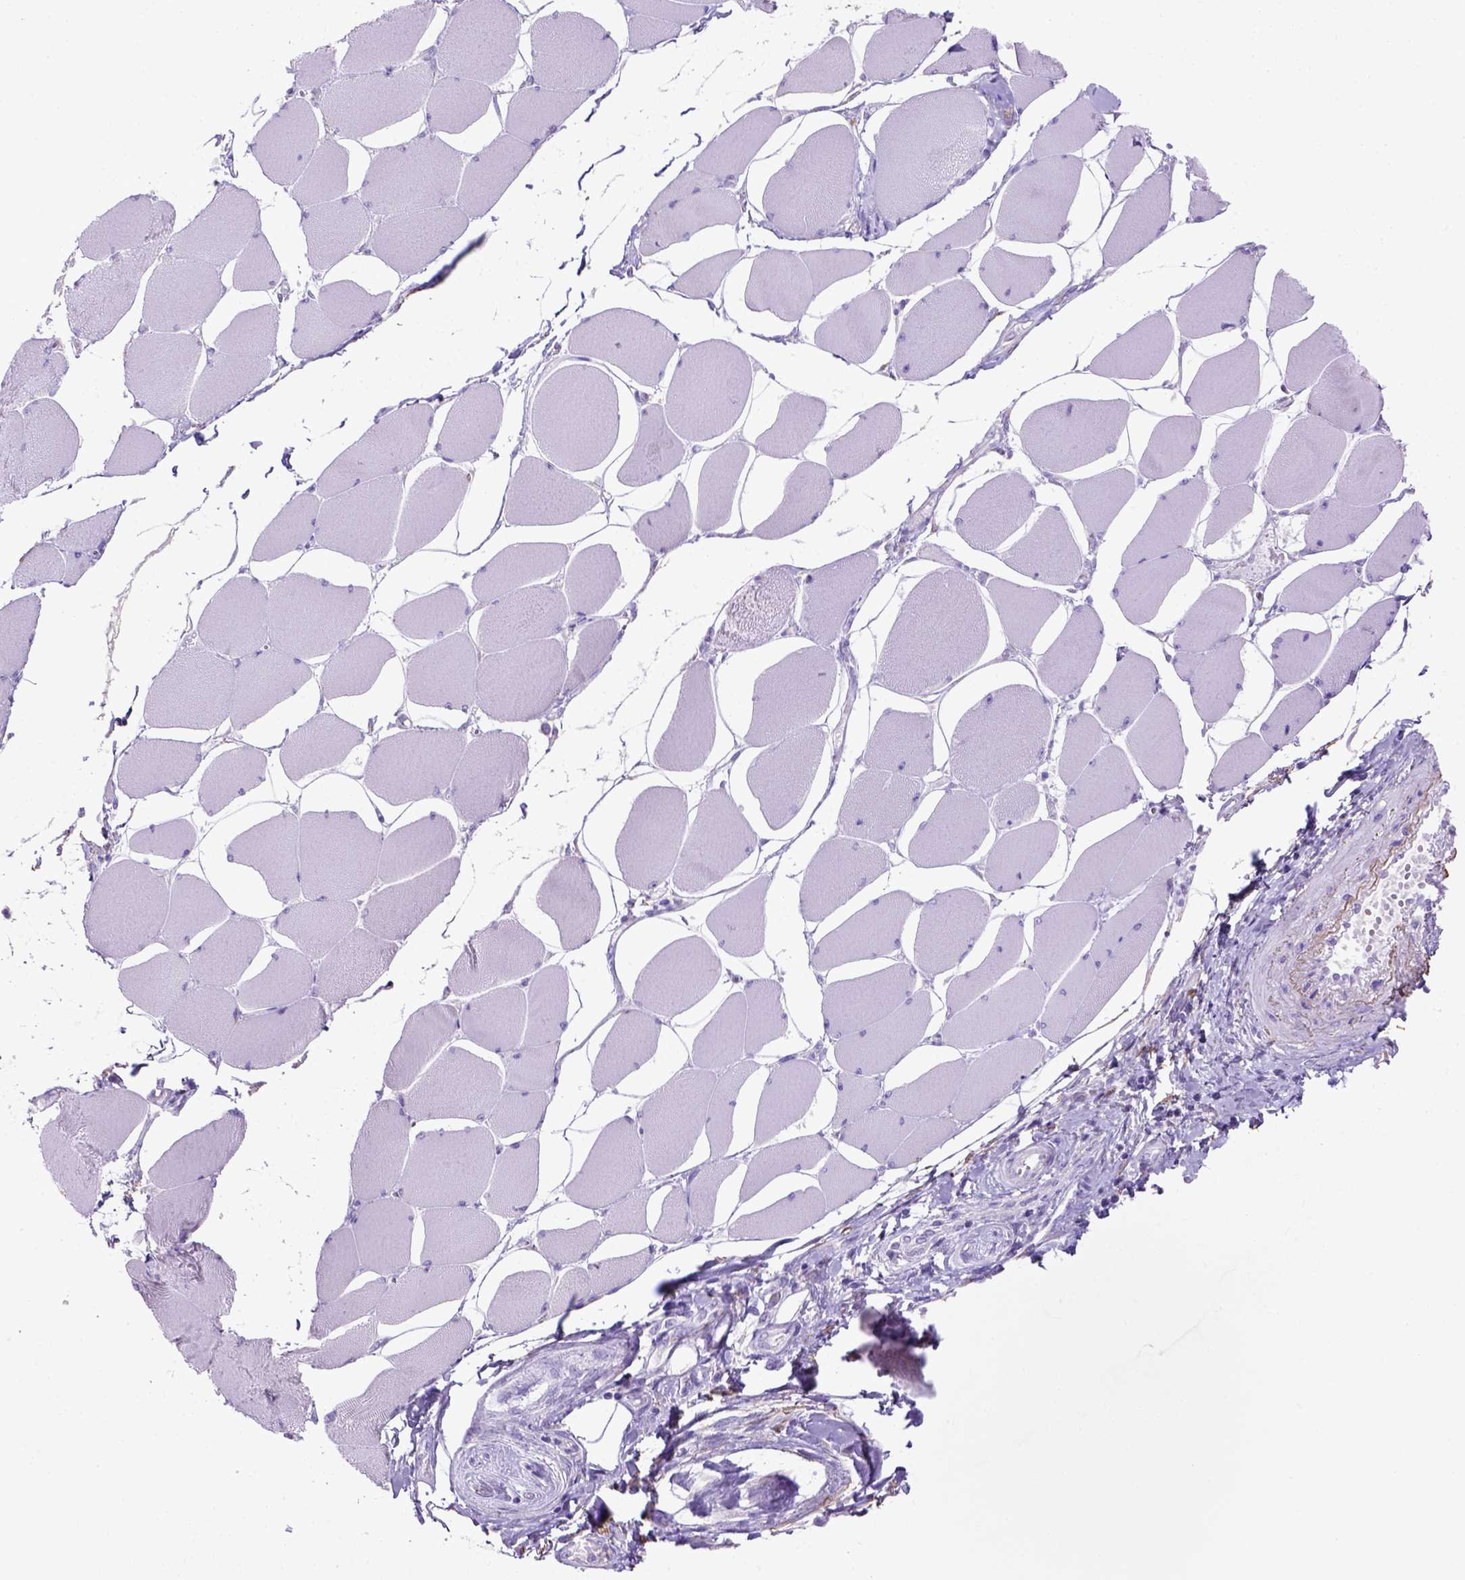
{"staining": {"intensity": "negative", "quantity": "none", "location": "none"}, "tissue": "skeletal muscle", "cell_type": "Myocytes", "image_type": "normal", "snomed": [{"axis": "morphology", "description": "Normal tissue, NOS"}, {"axis": "topography", "description": "Skeletal muscle"}], "caption": "High power microscopy micrograph of an IHC micrograph of normal skeletal muscle, revealing no significant positivity in myocytes. The staining was performed using DAB to visualize the protein expression in brown, while the nuclei were stained in blue with hematoxylin (Magnification: 20x).", "gene": "SIRPD", "patient": {"sex": "female", "age": 75}}